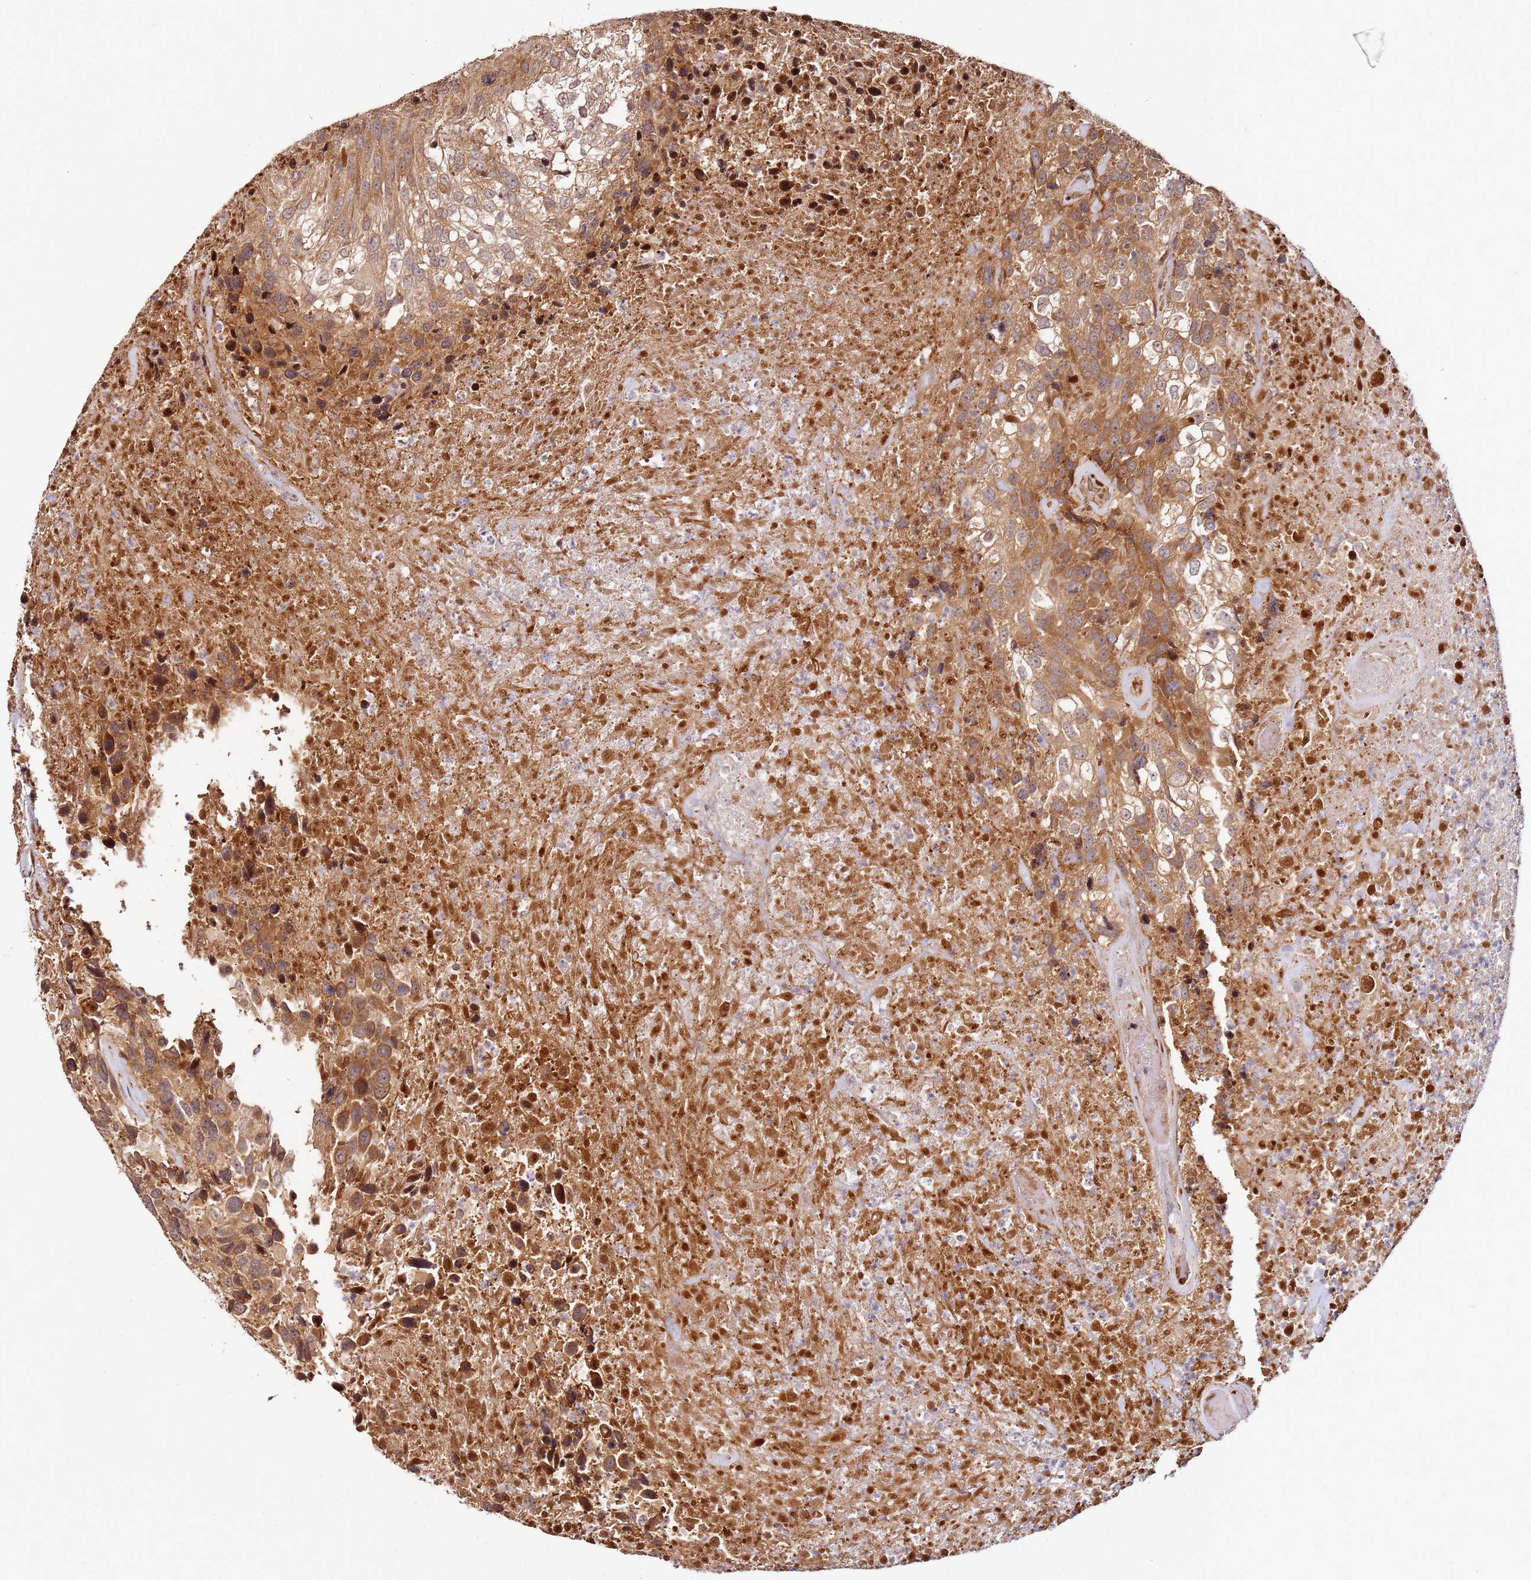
{"staining": {"intensity": "moderate", "quantity": ">75%", "location": "cytoplasmic/membranous"}, "tissue": "urothelial cancer", "cell_type": "Tumor cells", "image_type": "cancer", "snomed": [{"axis": "morphology", "description": "Urothelial carcinoma, High grade"}, {"axis": "topography", "description": "Urinary bladder"}], "caption": "Human urothelial cancer stained with a brown dye exhibits moderate cytoplasmic/membranous positive expression in about >75% of tumor cells.", "gene": "RPS3A", "patient": {"sex": "female", "age": 70}}